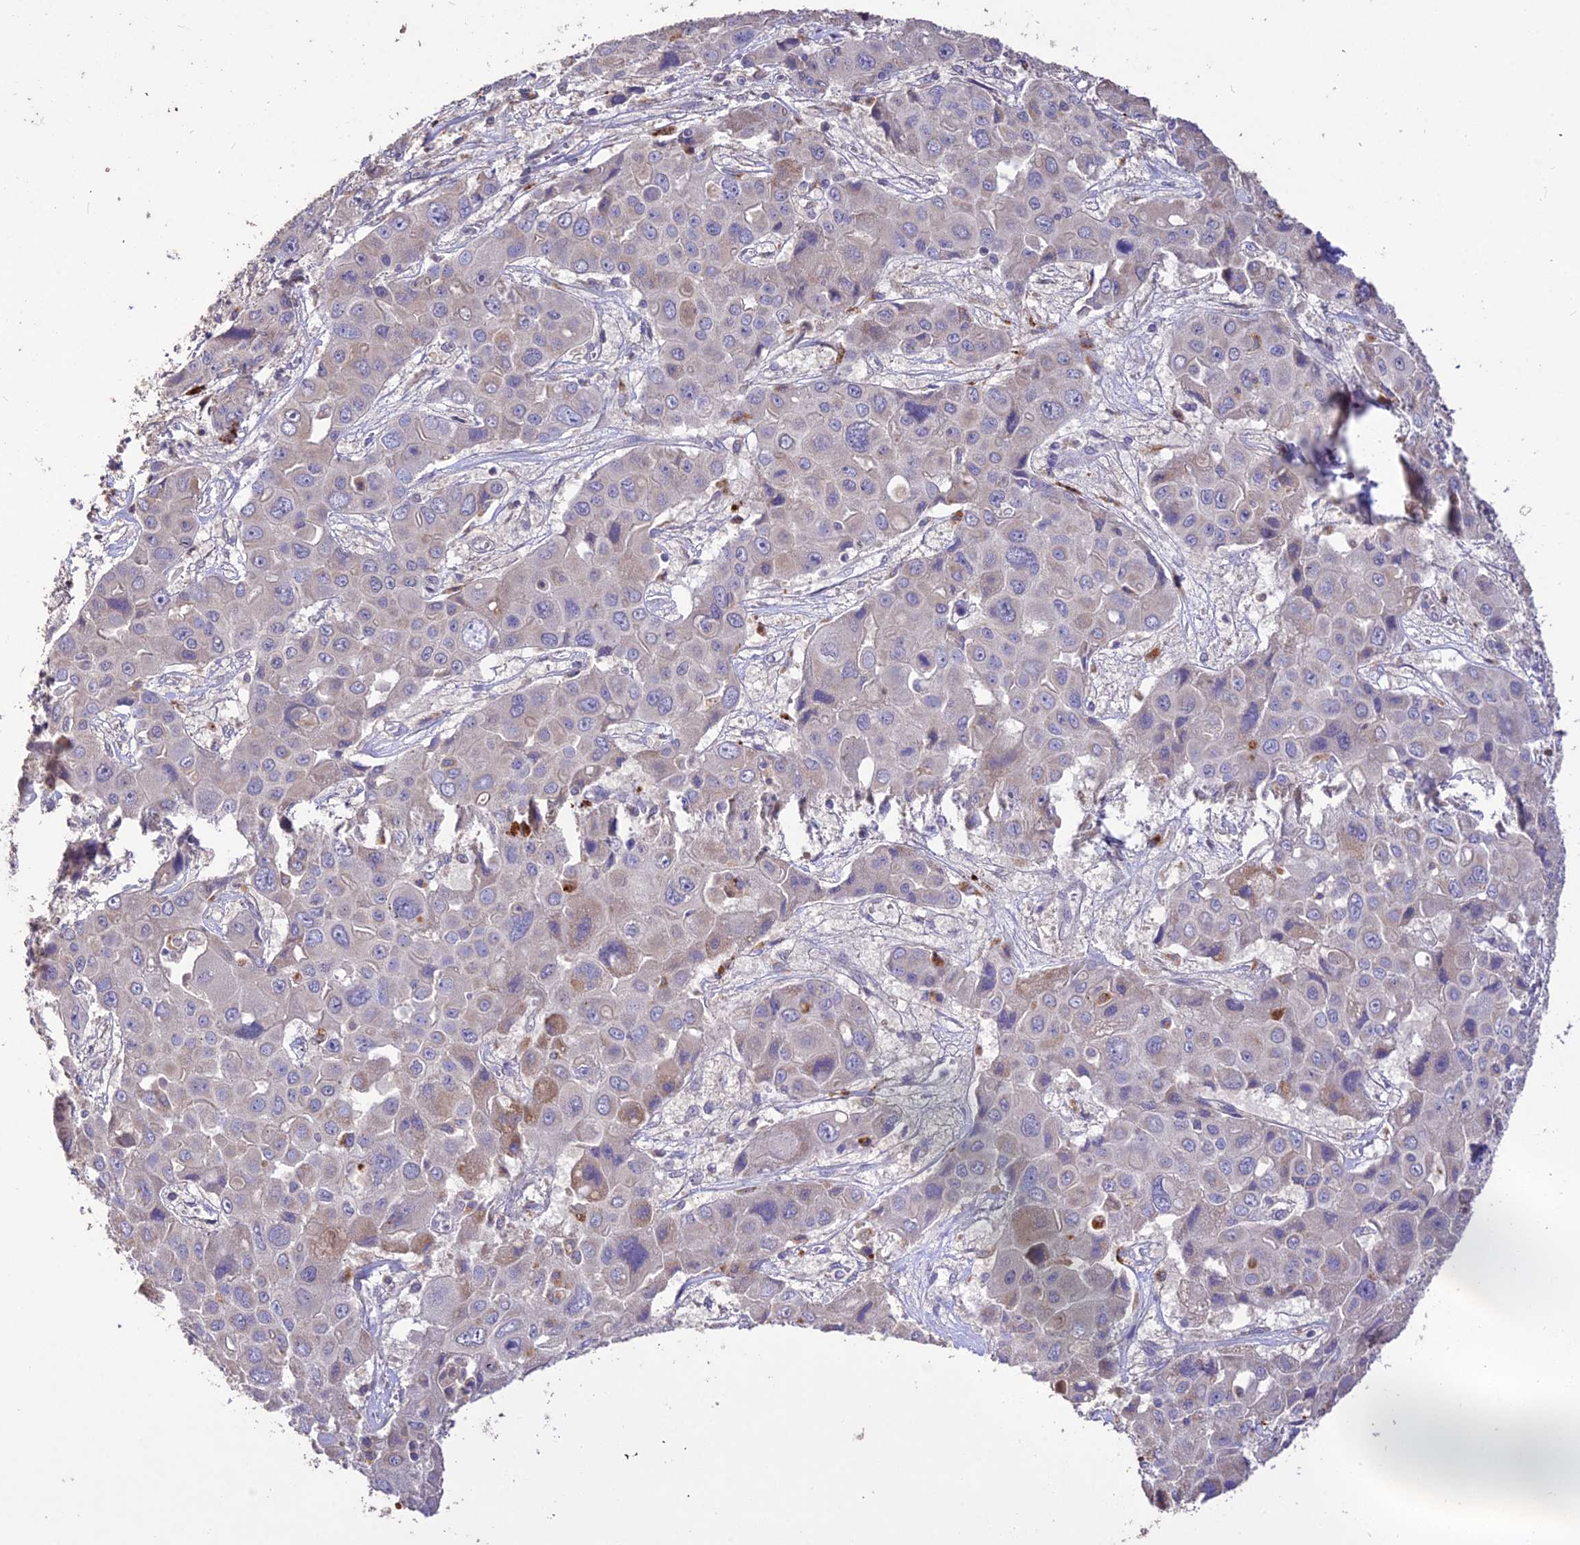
{"staining": {"intensity": "weak", "quantity": "<25%", "location": "cytoplasmic/membranous"}, "tissue": "liver cancer", "cell_type": "Tumor cells", "image_type": "cancer", "snomed": [{"axis": "morphology", "description": "Cholangiocarcinoma"}, {"axis": "topography", "description": "Liver"}], "caption": "Tumor cells are negative for brown protein staining in cholangiocarcinoma (liver).", "gene": "SDHD", "patient": {"sex": "male", "age": 67}}